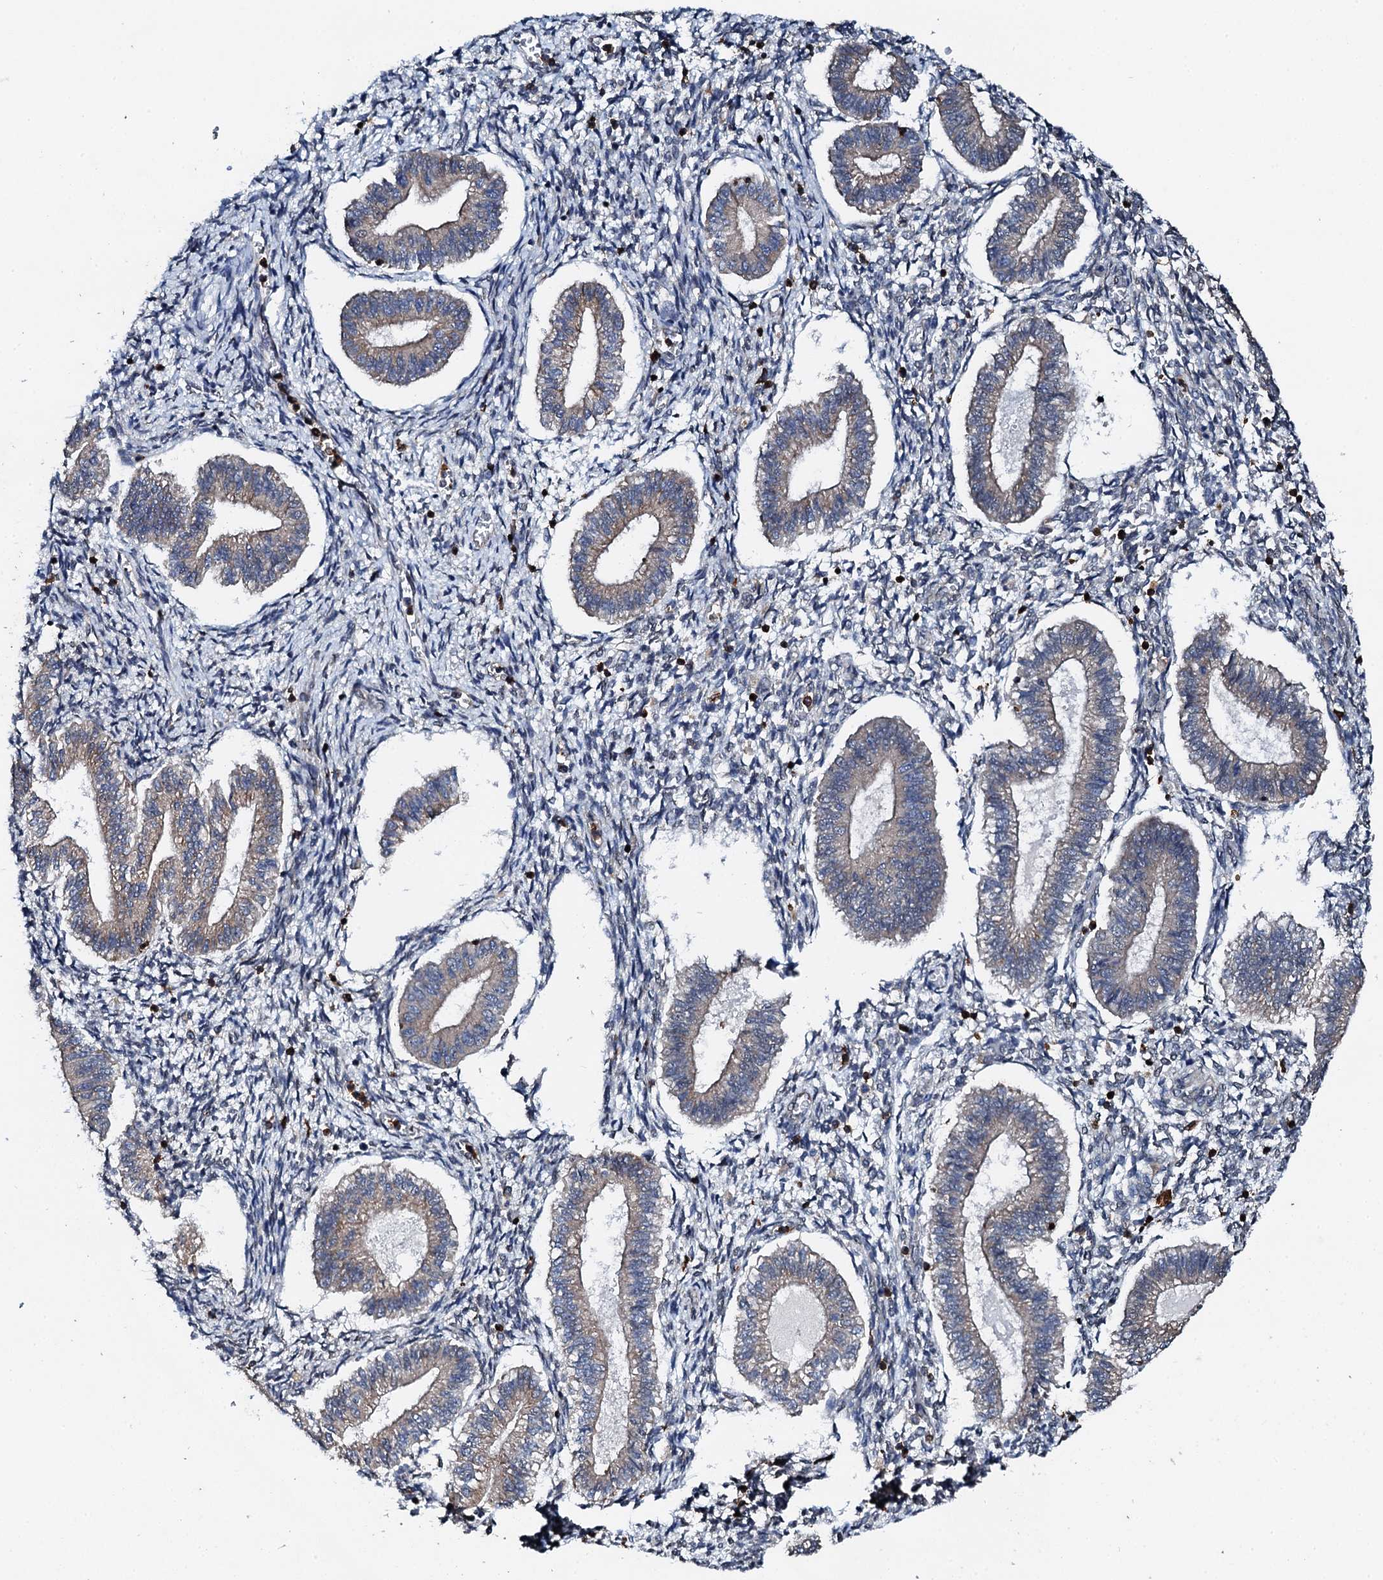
{"staining": {"intensity": "negative", "quantity": "none", "location": "none"}, "tissue": "endometrium", "cell_type": "Cells in endometrial stroma", "image_type": "normal", "snomed": [{"axis": "morphology", "description": "Normal tissue, NOS"}, {"axis": "topography", "description": "Endometrium"}], "caption": "This is a image of immunohistochemistry (IHC) staining of benign endometrium, which shows no expression in cells in endometrial stroma. The staining was performed using DAB to visualize the protein expression in brown, while the nuclei were stained in blue with hematoxylin (Magnification: 20x).", "gene": "EDC4", "patient": {"sex": "female", "age": 25}}